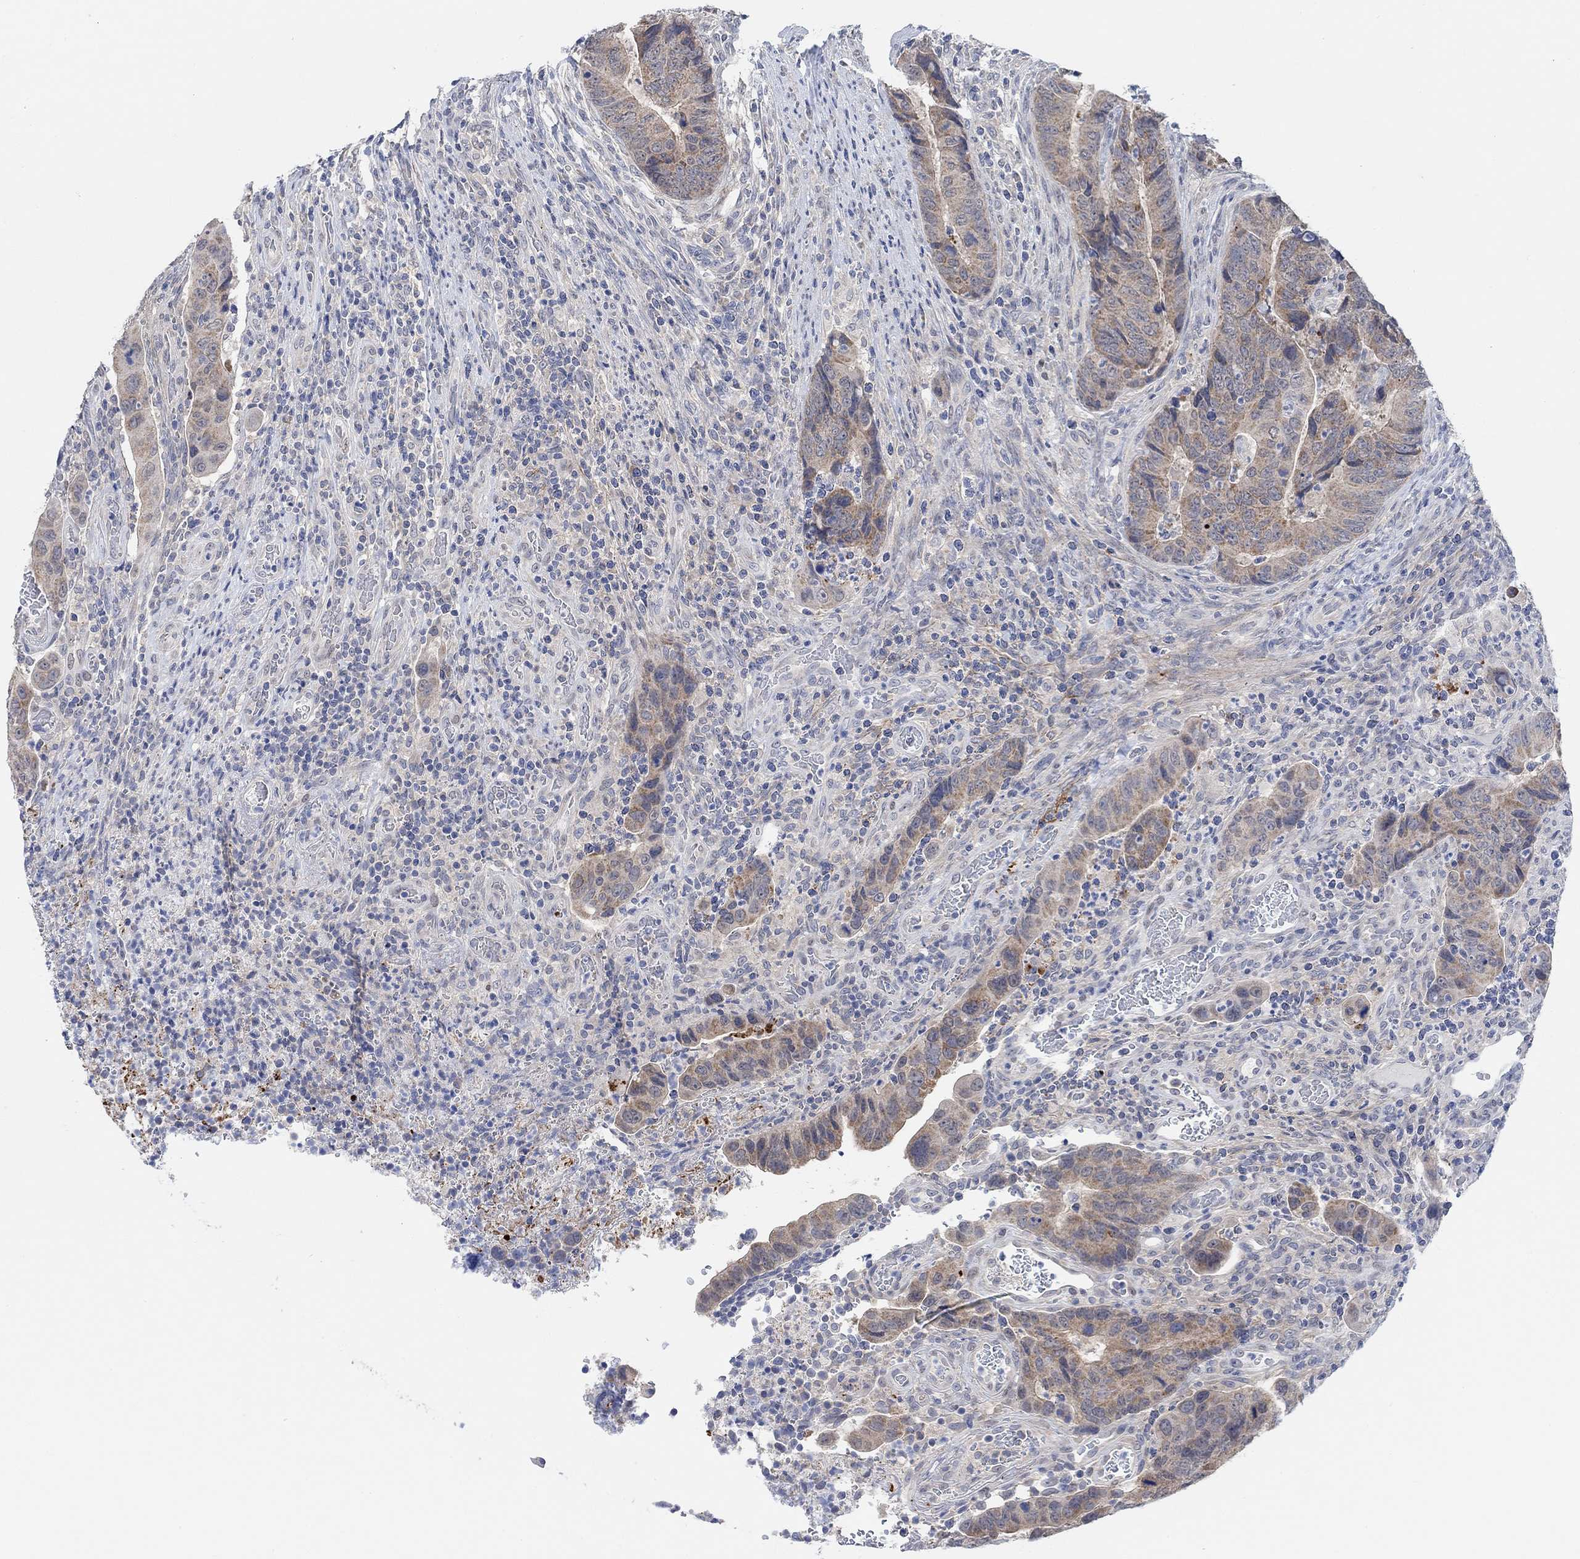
{"staining": {"intensity": "weak", "quantity": ">75%", "location": "cytoplasmic/membranous"}, "tissue": "colorectal cancer", "cell_type": "Tumor cells", "image_type": "cancer", "snomed": [{"axis": "morphology", "description": "Adenocarcinoma, NOS"}, {"axis": "topography", "description": "Colon"}], "caption": "Colorectal adenocarcinoma stained with a brown dye demonstrates weak cytoplasmic/membranous positive positivity in approximately >75% of tumor cells.", "gene": "RIMS1", "patient": {"sex": "female", "age": 56}}